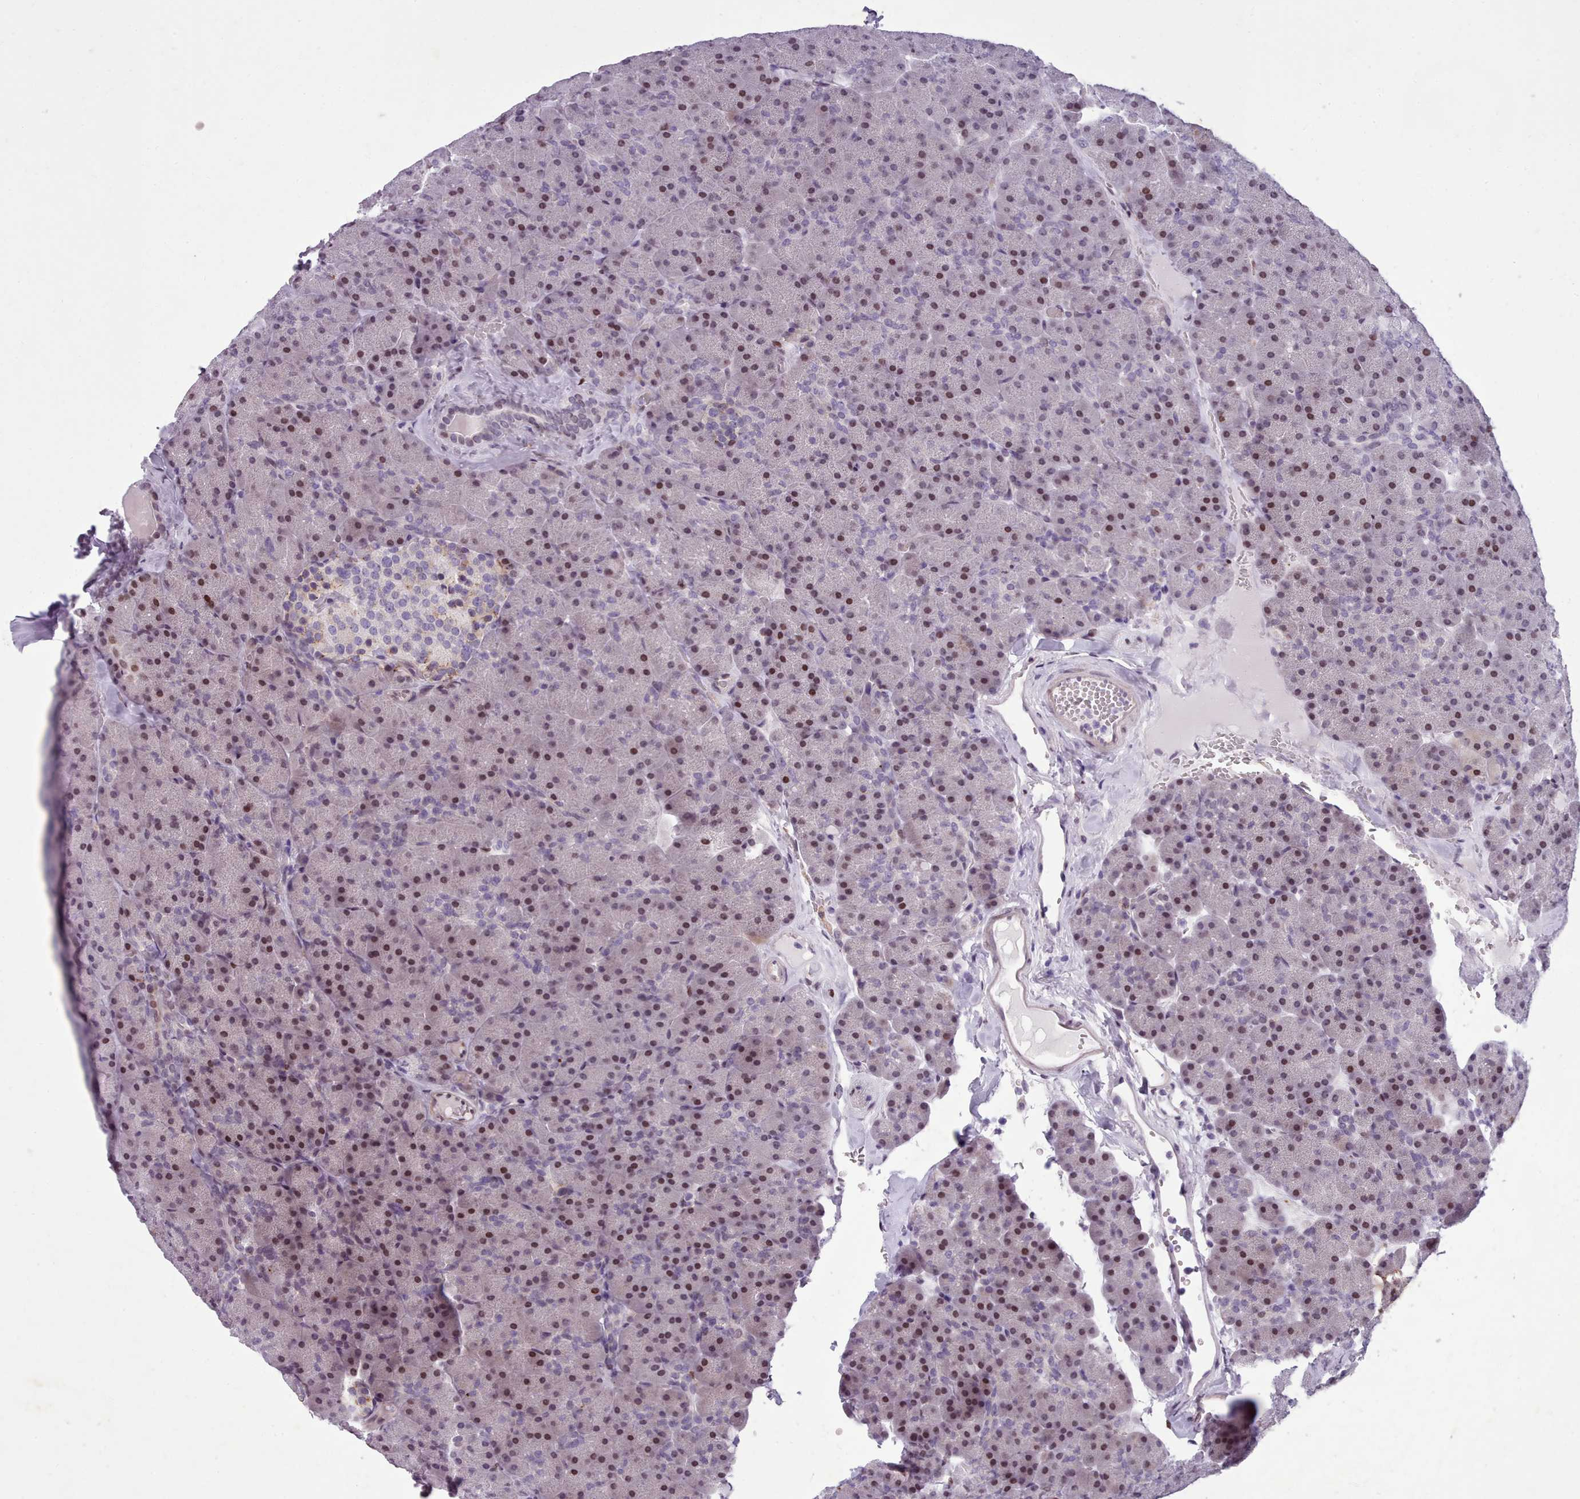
{"staining": {"intensity": "moderate", "quantity": "25%-75%", "location": "nuclear"}, "tissue": "pancreas", "cell_type": "Exocrine glandular cells", "image_type": "normal", "snomed": [{"axis": "morphology", "description": "Normal tissue, NOS"}, {"axis": "topography", "description": "Pancreas"}], "caption": "Protein expression analysis of normal pancreas exhibits moderate nuclear positivity in approximately 25%-75% of exocrine glandular cells. (brown staining indicates protein expression, while blue staining denotes nuclei).", "gene": "KCNT2", "patient": {"sex": "male", "age": 36}}